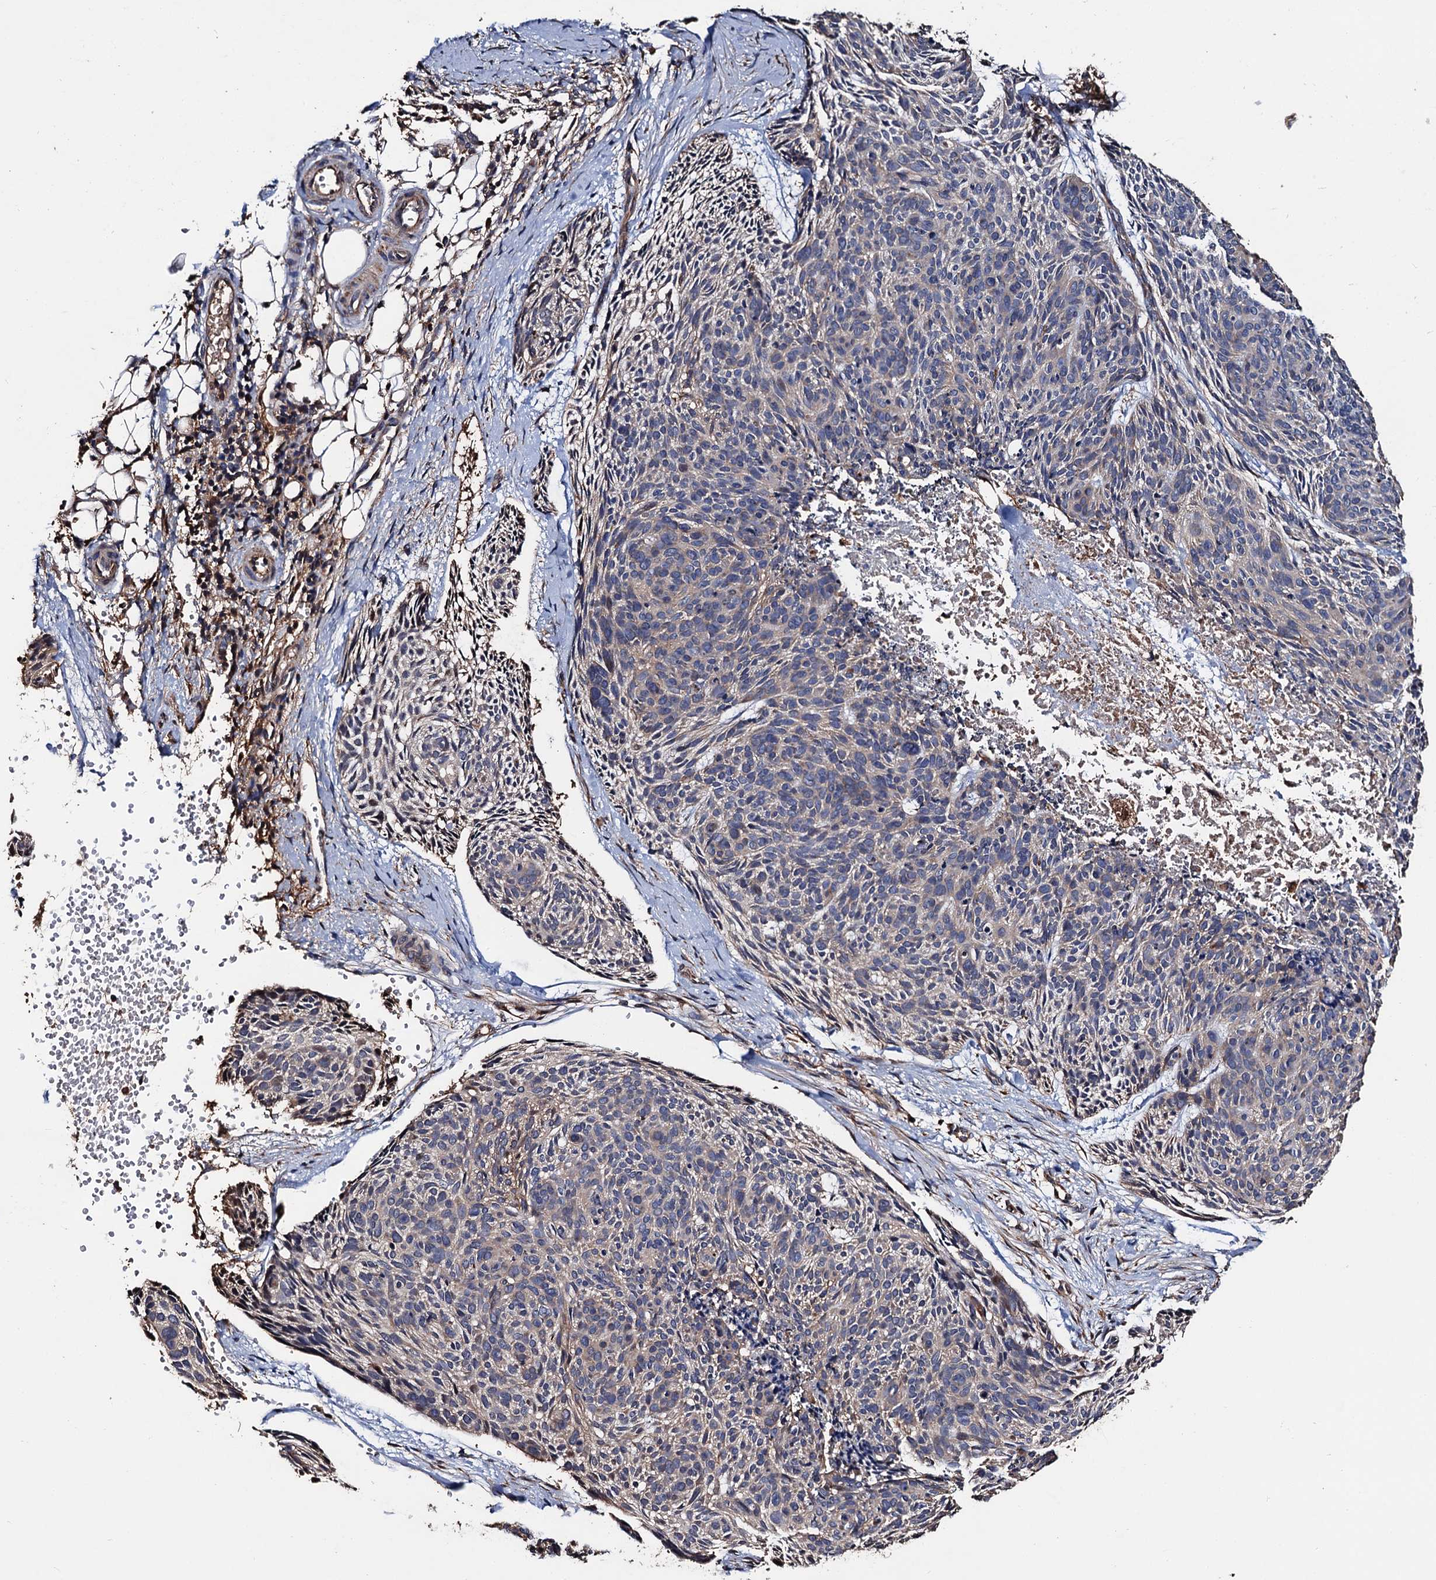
{"staining": {"intensity": "weak", "quantity": "25%-75%", "location": "cytoplasmic/membranous"}, "tissue": "skin cancer", "cell_type": "Tumor cells", "image_type": "cancer", "snomed": [{"axis": "morphology", "description": "Normal tissue, NOS"}, {"axis": "morphology", "description": "Basal cell carcinoma"}, {"axis": "topography", "description": "Skin"}], "caption": "This image displays skin basal cell carcinoma stained with immunohistochemistry to label a protein in brown. The cytoplasmic/membranous of tumor cells show weak positivity for the protein. Nuclei are counter-stained blue.", "gene": "RGS11", "patient": {"sex": "male", "age": 66}}